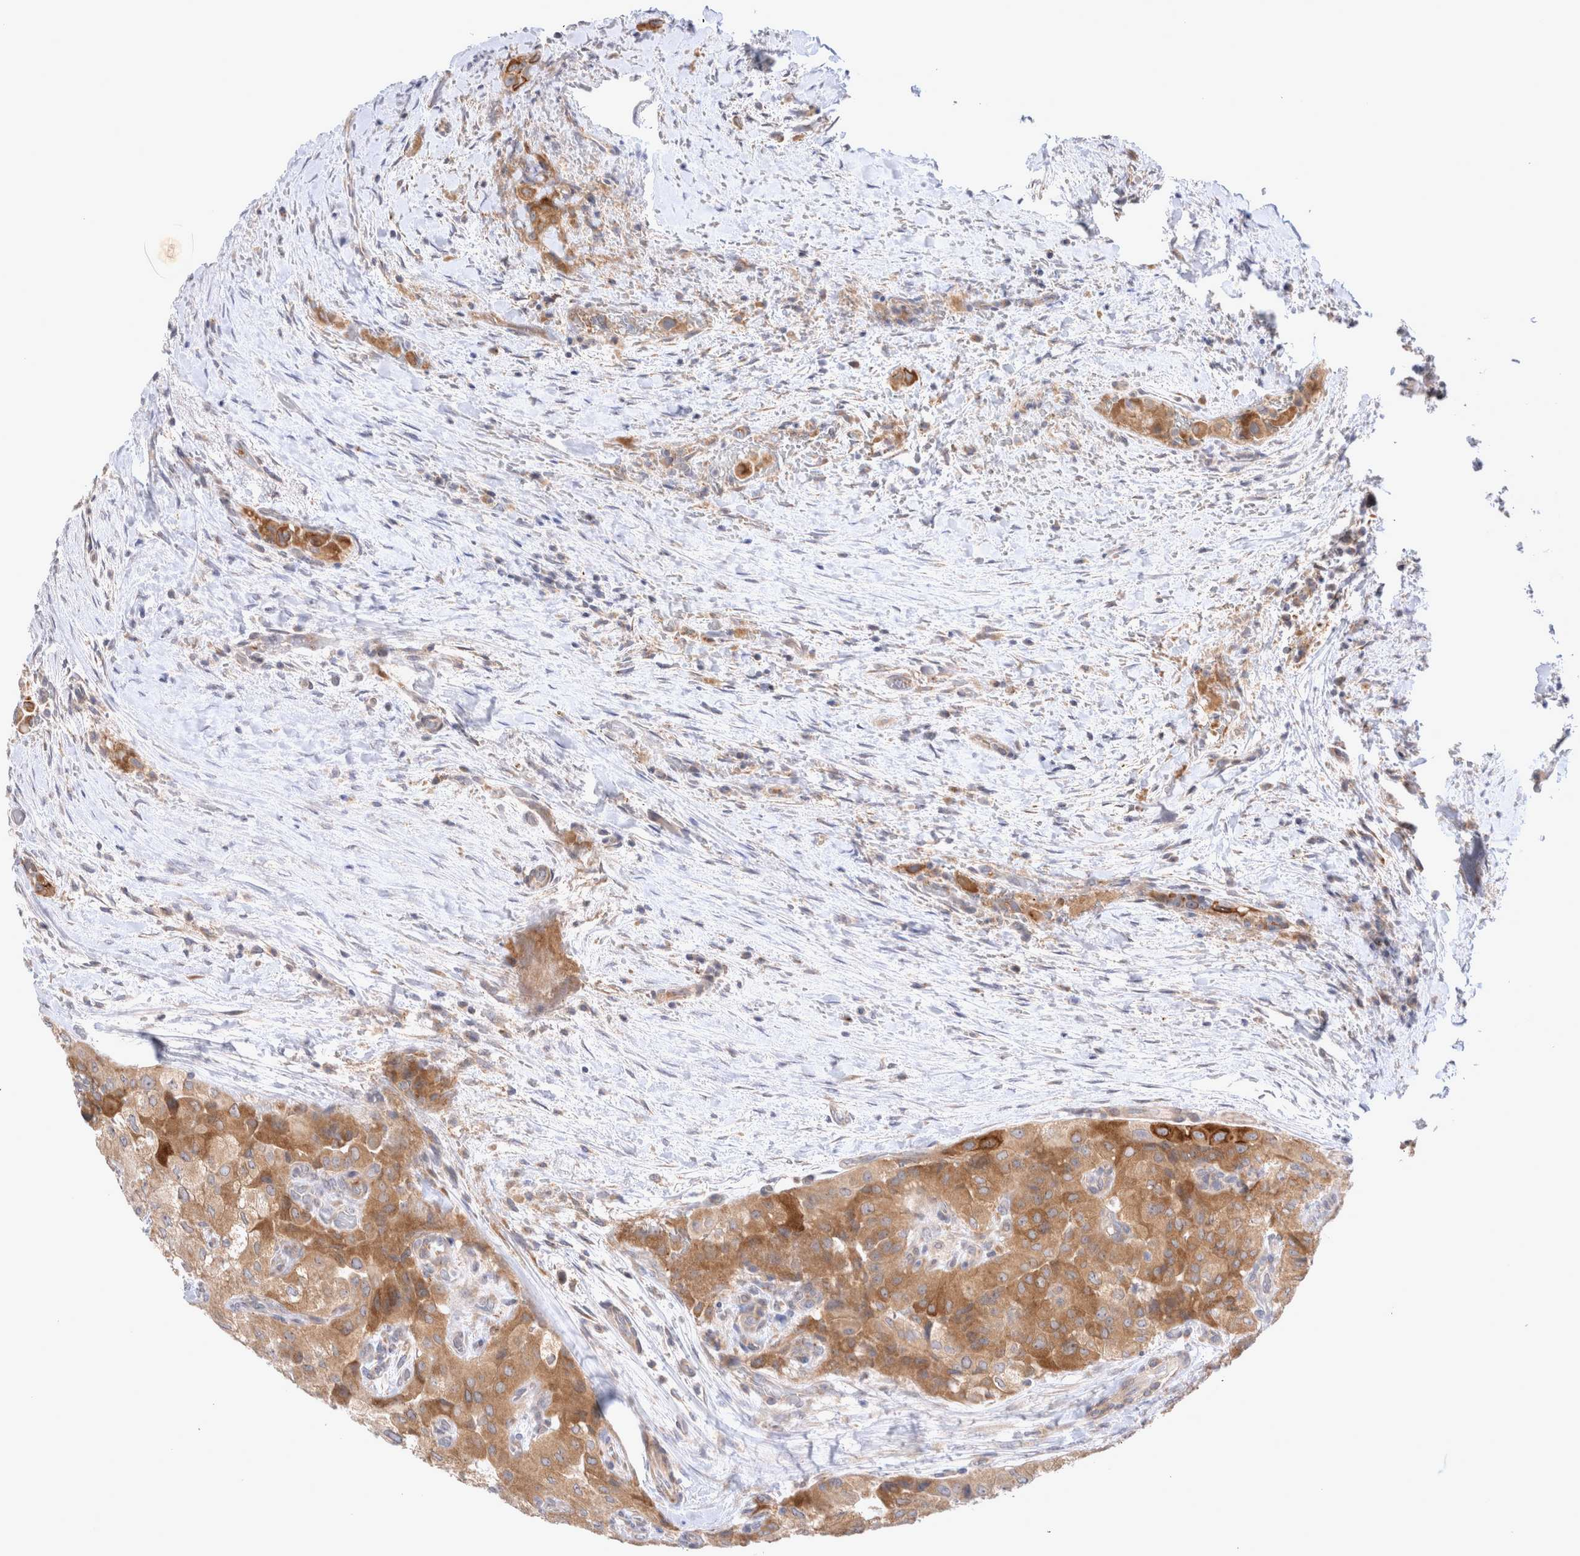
{"staining": {"intensity": "moderate", "quantity": ">75%", "location": "cytoplasmic/membranous"}, "tissue": "thyroid cancer", "cell_type": "Tumor cells", "image_type": "cancer", "snomed": [{"axis": "morphology", "description": "Papillary adenocarcinoma, NOS"}, {"axis": "topography", "description": "Thyroid gland"}], "caption": "Immunohistochemical staining of thyroid cancer (papillary adenocarcinoma) demonstrates medium levels of moderate cytoplasmic/membranous positivity in about >75% of tumor cells.", "gene": "NPC1", "patient": {"sex": "female", "age": 59}}